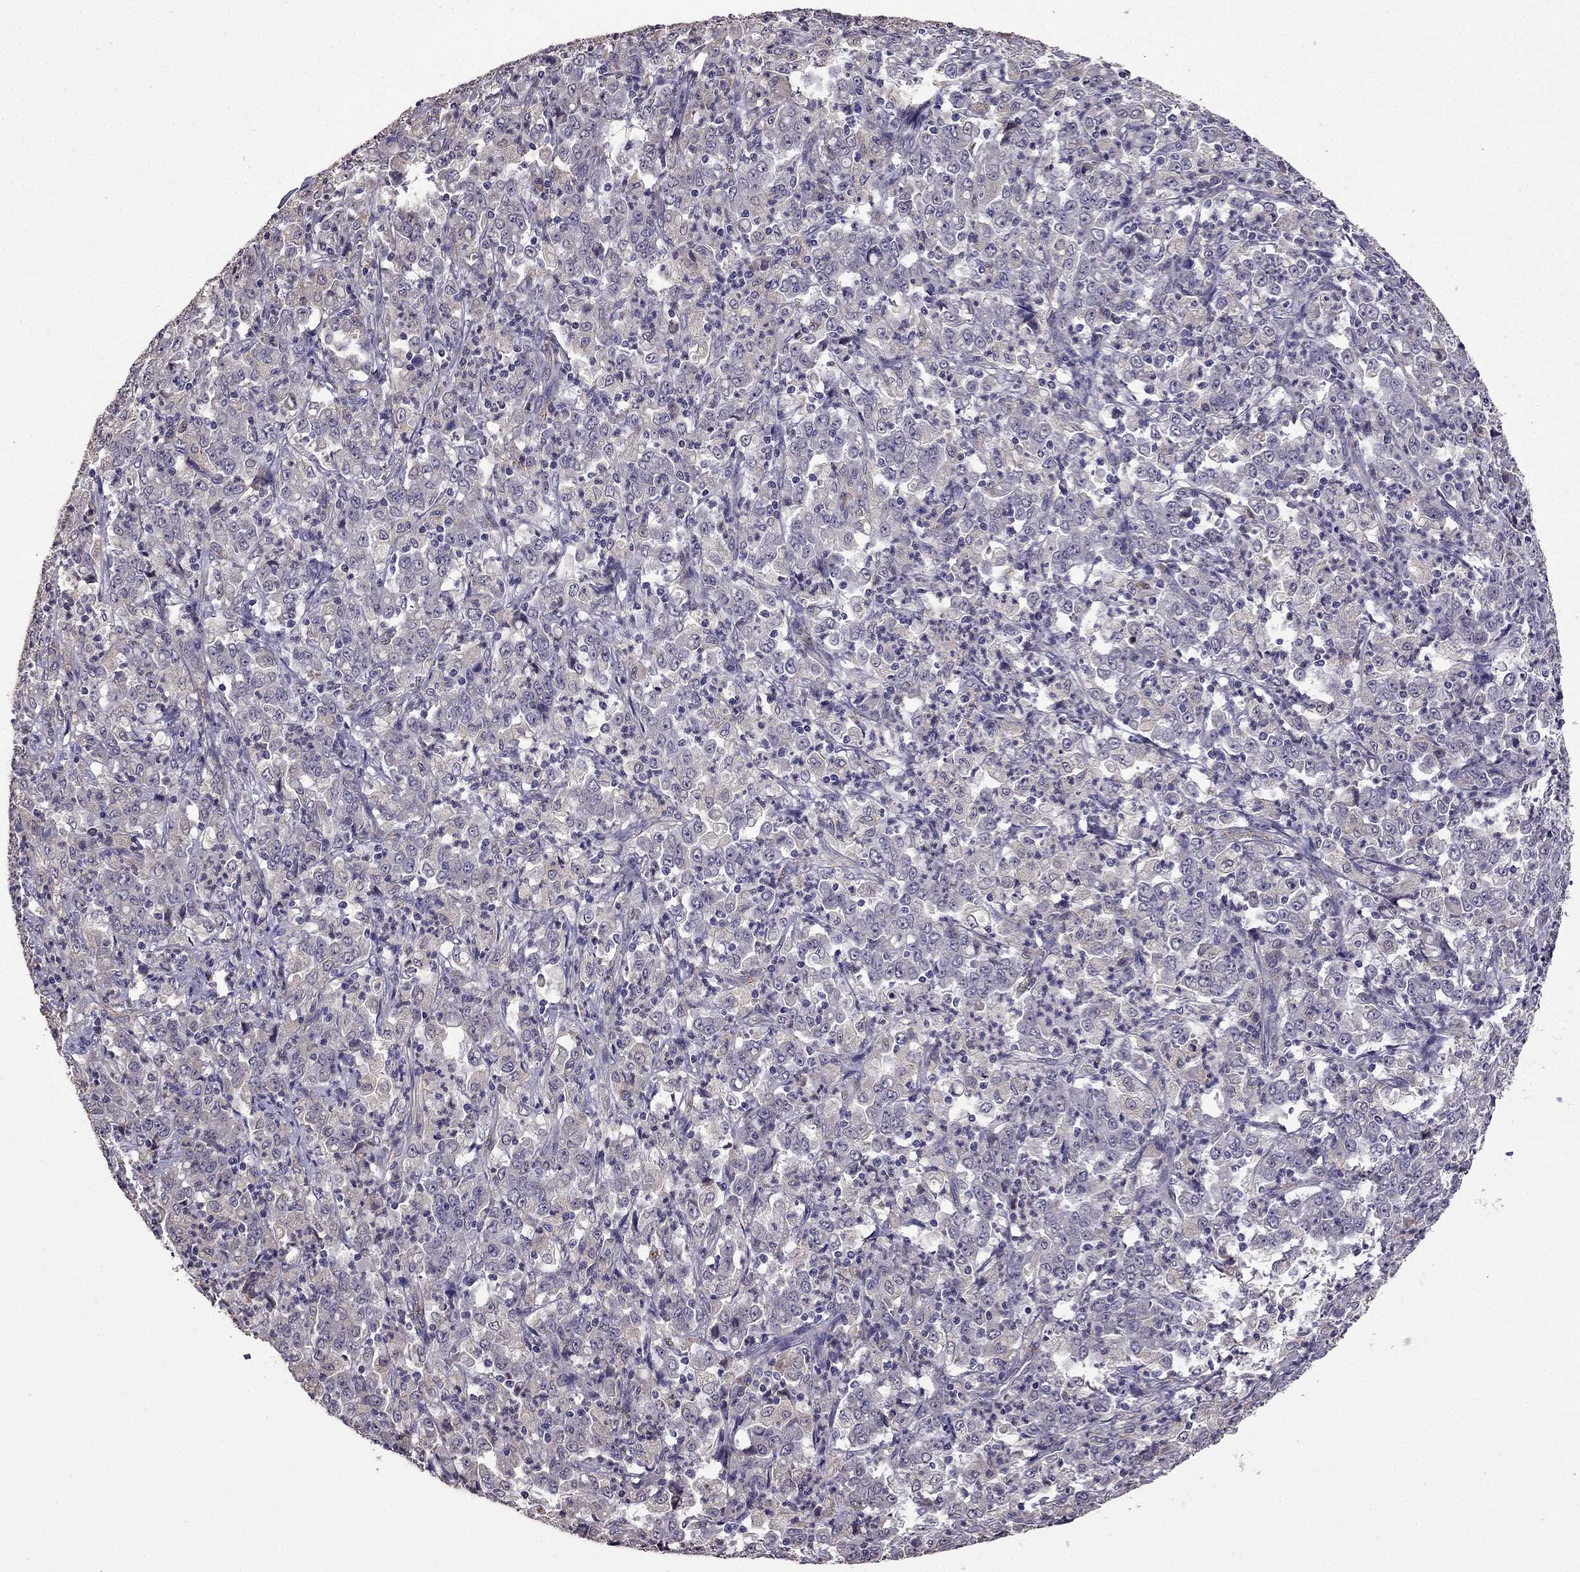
{"staining": {"intensity": "negative", "quantity": "none", "location": "none"}, "tissue": "stomach cancer", "cell_type": "Tumor cells", "image_type": "cancer", "snomed": [{"axis": "morphology", "description": "Adenocarcinoma, NOS"}, {"axis": "topography", "description": "Stomach, lower"}], "caption": "This is an immunohistochemistry photomicrograph of stomach cancer. There is no expression in tumor cells.", "gene": "CDH9", "patient": {"sex": "female", "age": 71}}